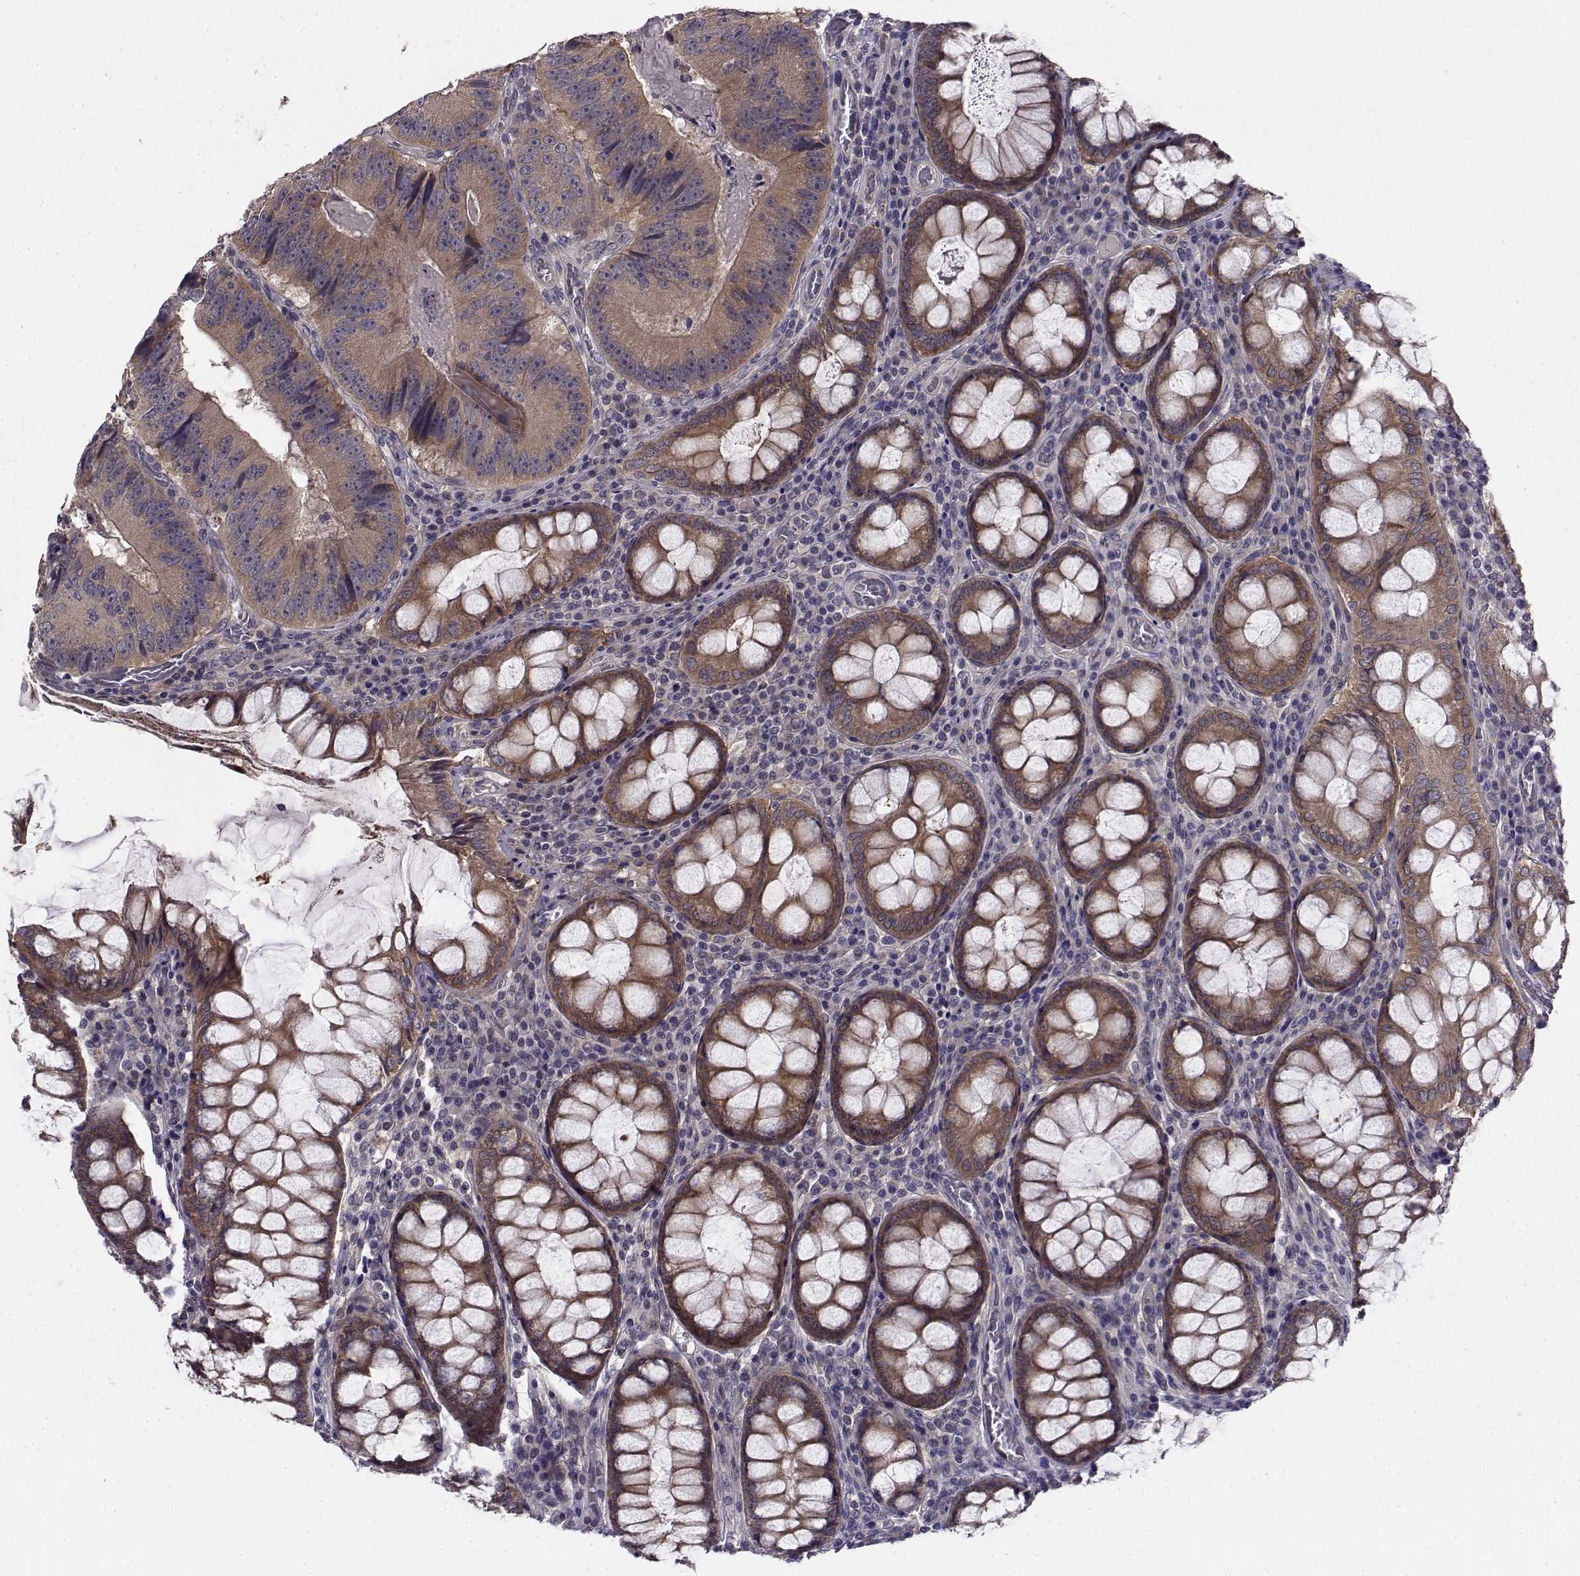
{"staining": {"intensity": "moderate", "quantity": ">75%", "location": "cytoplasmic/membranous"}, "tissue": "colorectal cancer", "cell_type": "Tumor cells", "image_type": "cancer", "snomed": [{"axis": "morphology", "description": "Adenocarcinoma, NOS"}, {"axis": "topography", "description": "Colon"}], "caption": "The histopathology image exhibits immunohistochemical staining of colorectal cancer (adenocarcinoma). There is moderate cytoplasmic/membranous expression is appreciated in about >75% of tumor cells. Using DAB (brown) and hematoxylin (blue) stains, captured at high magnification using brightfield microscopy.", "gene": "PEX5L", "patient": {"sex": "female", "age": 86}}